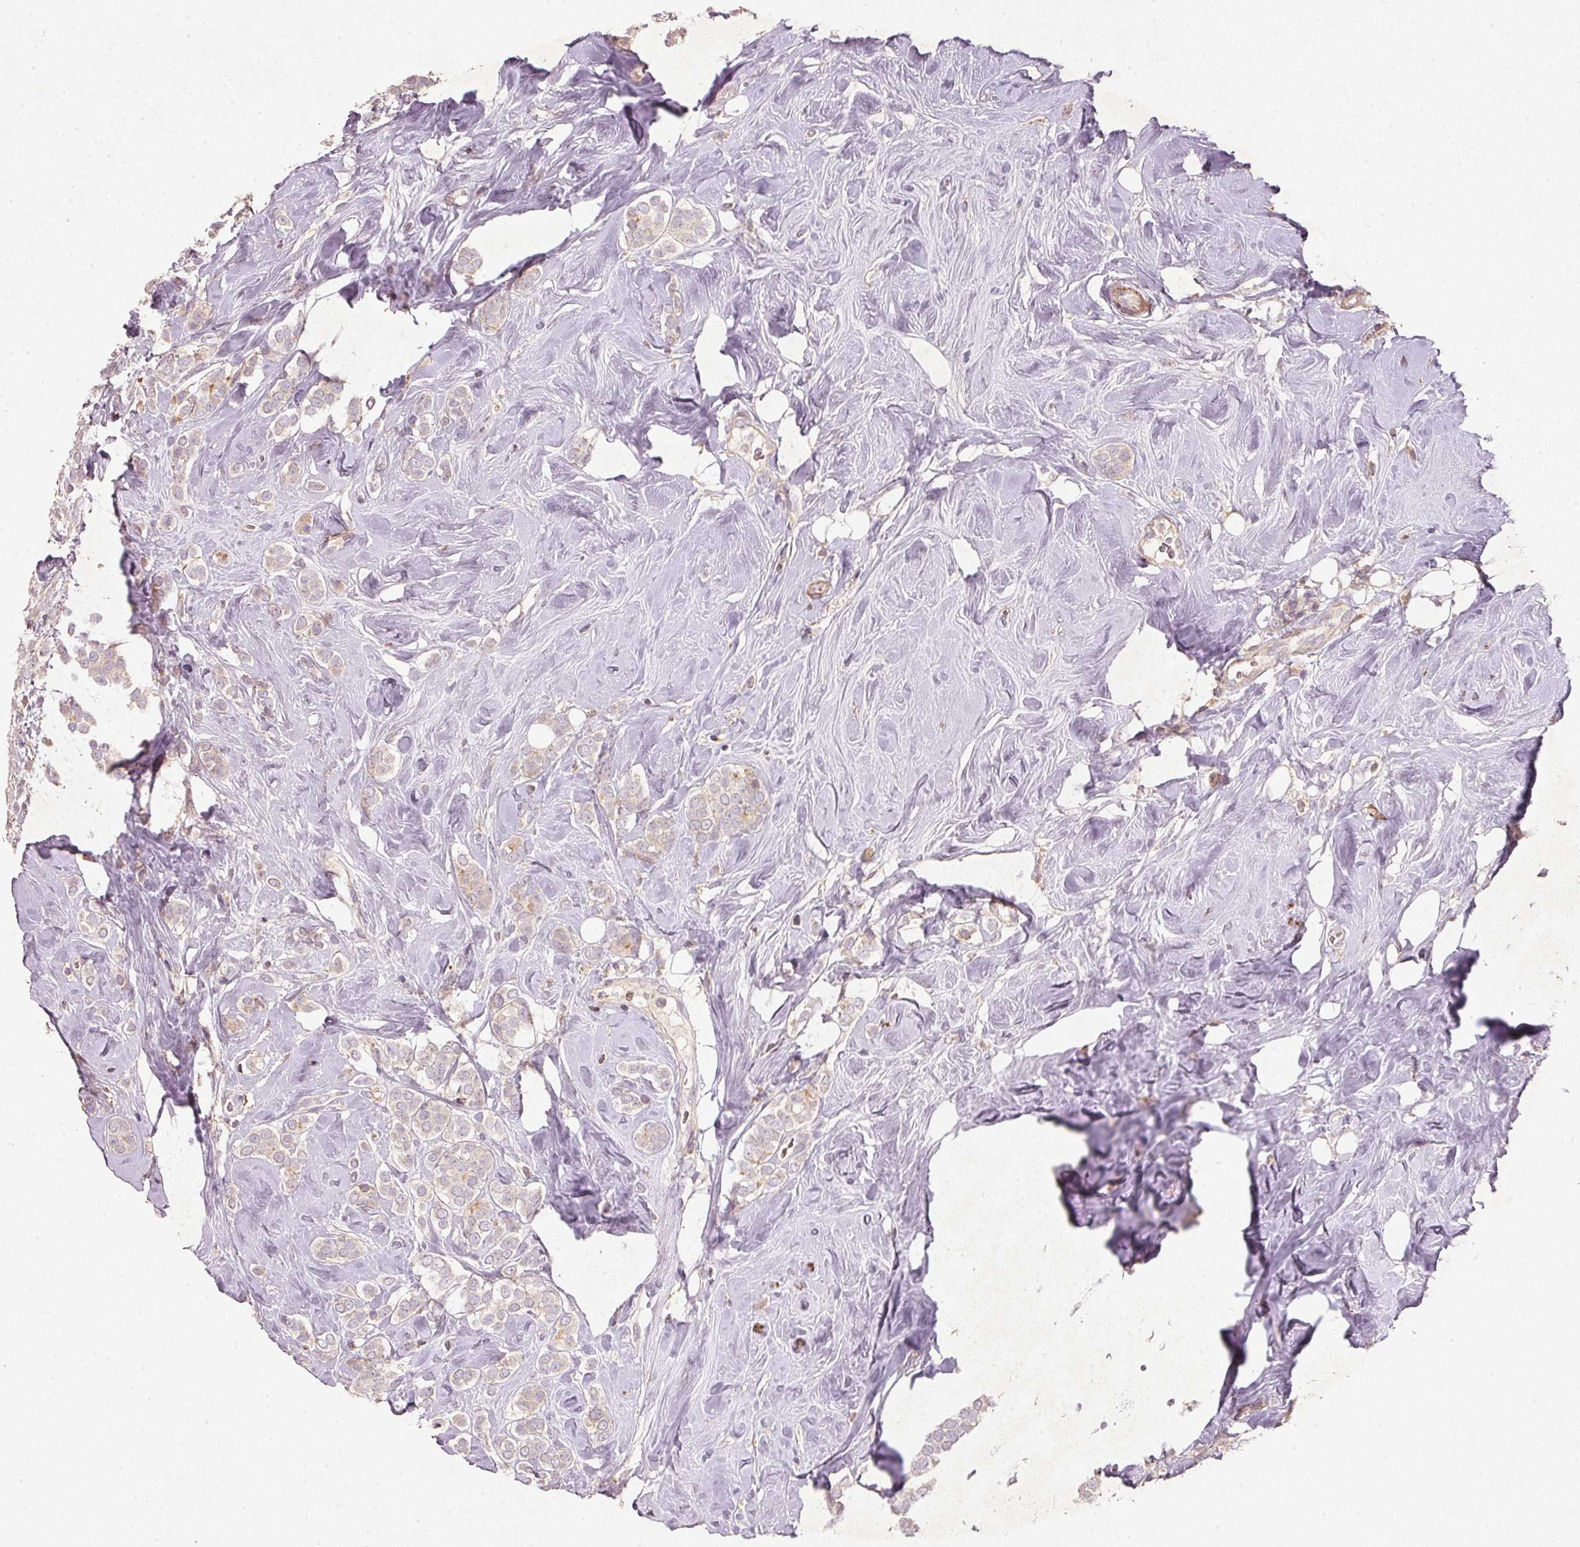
{"staining": {"intensity": "negative", "quantity": "none", "location": "none"}, "tissue": "breast cancer", "cell_type": "Tumor cells", "image_type": "cancer", "snomed": [{"axis": "morphology", "description": "Lobular carcinoma"}, {"axis": "topography", "description": "Breast"}], "caption": "The histopathology image reveals no staining of tumor cells in breast cancer (lobular carcinoma).", "gene": "KCNK15", "patient": {"sex": "female", "age": 49}}